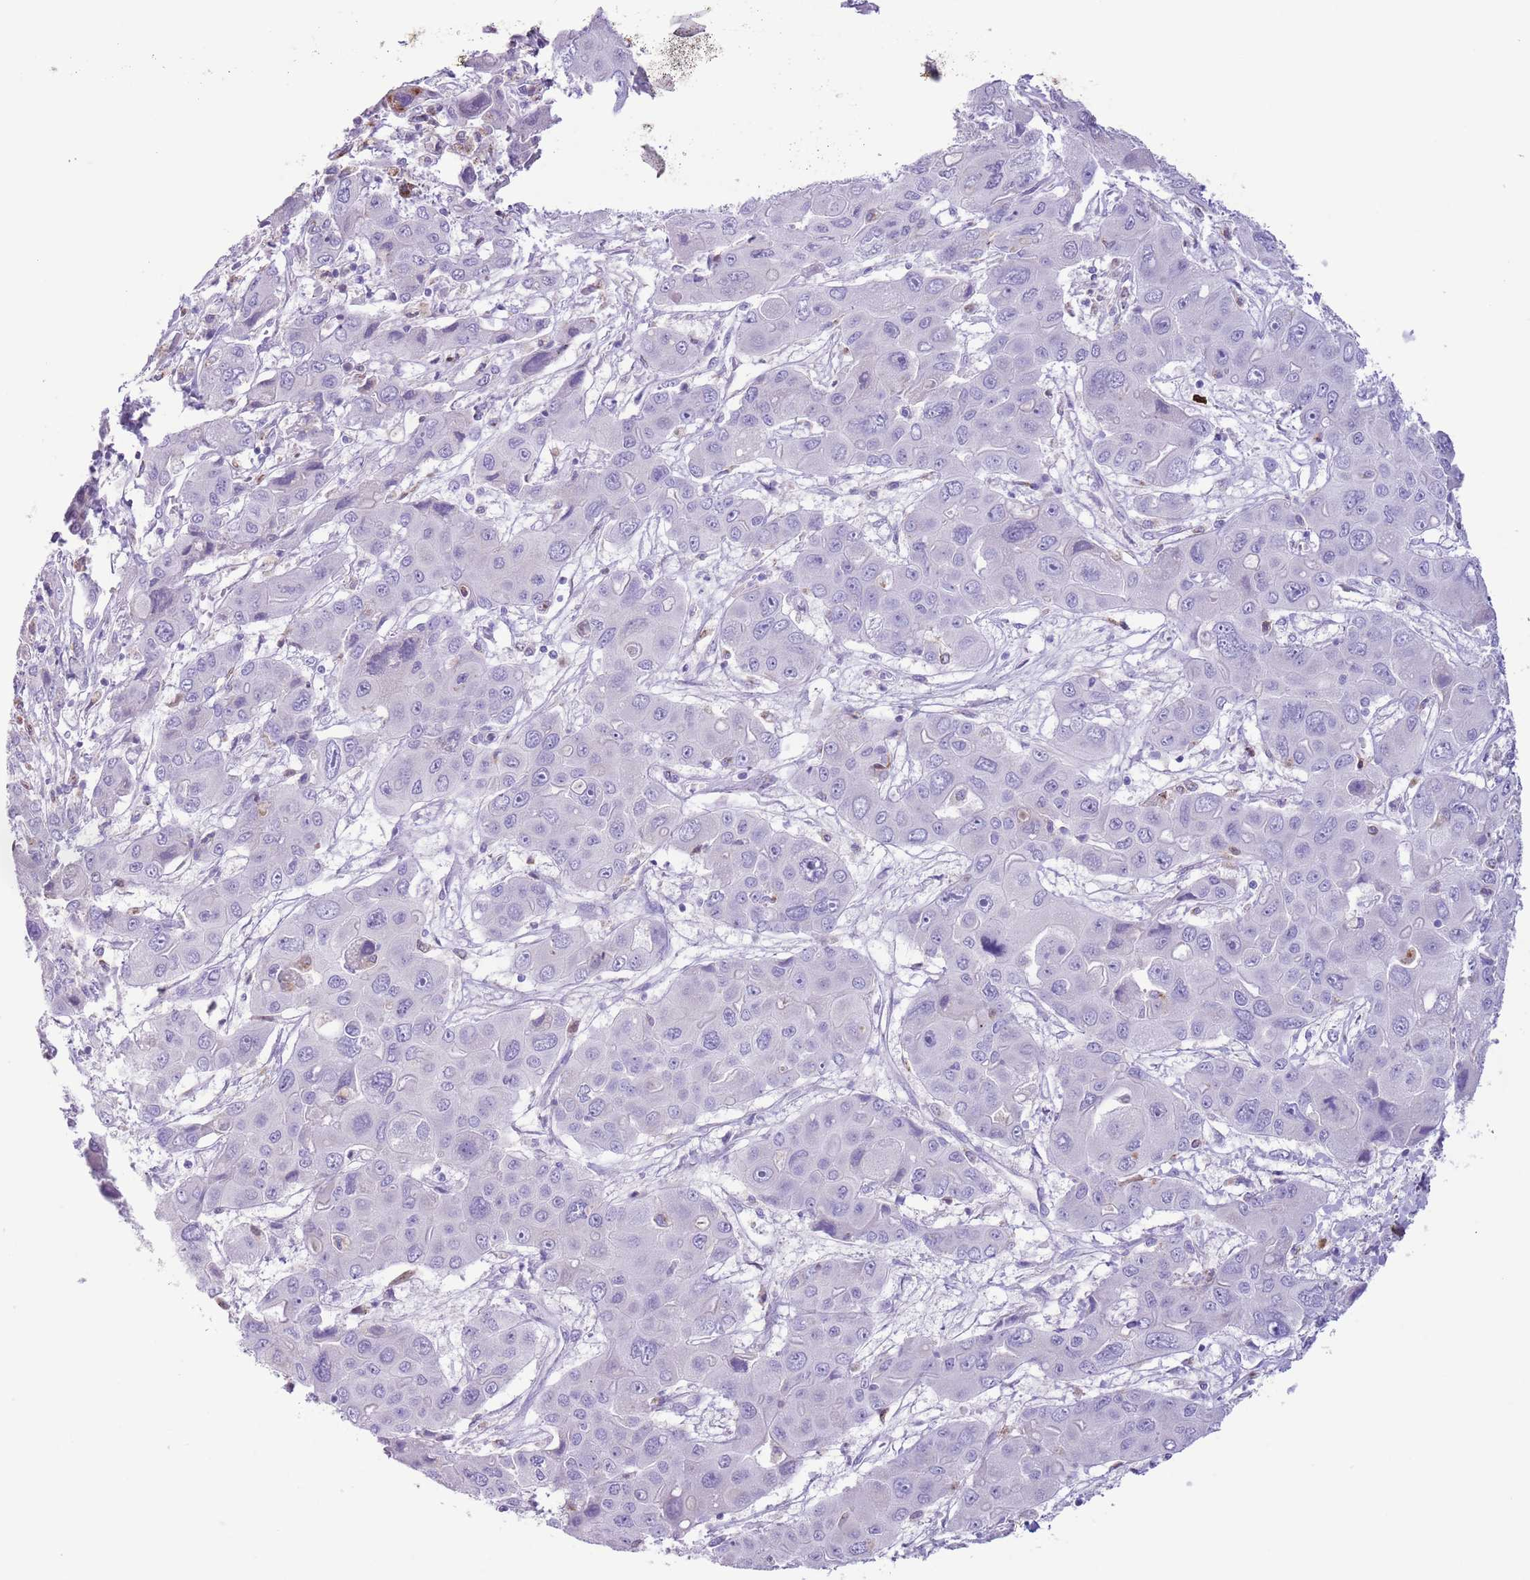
{"staining": {"intensity": "negative", "quantity": "none", "location": "none"}, "tissue": "liver cancer", "cell_type": "Tumor cells", "image_type": "cancer", "snomed": [{"axis": "morphology", "description": "Cholangiocarcinoma"}, {"axis": "topography", "description": "Liver"}], "caption": "High power microscopy micrograph of an immunohistochemistry photomicrograph of liver cancer (cholangiocarcinoma), revealing no significant staining in tumor cells.", "gene": "ZNF697", "patient": {"sex": "male", "age": 67}}